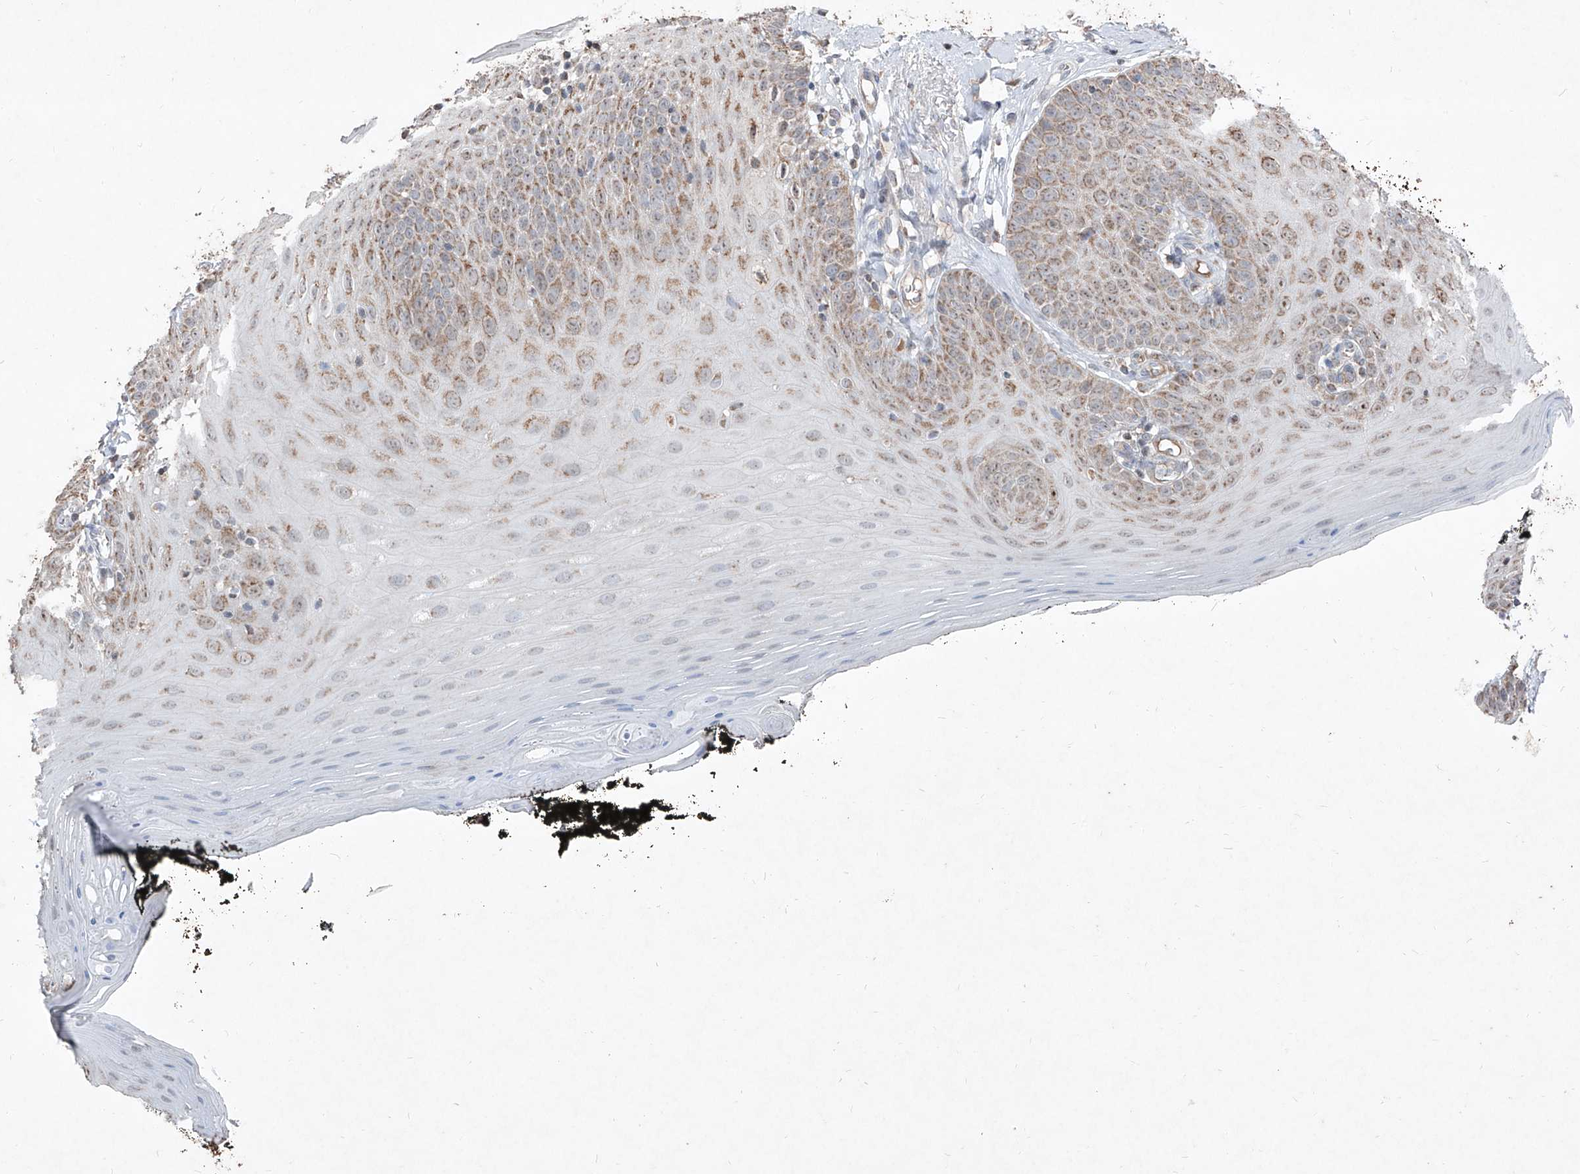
{"staining": {"intensity": "moderate", "quantity": ">75%", "location": "cytoplasmic/membranous"}, "tissue": "oral mucosa", "cell_type": "Squamous epithelial cells", "image_type": "normal", "snomed": [{"axis": "morphology", "description": "Normal tissue, NOS"}, {"axis": "topography", "description": "Oral tissue"}], "caption": "Protein positivity by IHC exhibits moderate cytoplasmic/membranous positivity in about >75% of squamous epithelial cells in normal oral mucosa. Nuclei are stained in blue.", "gene": "NDUFB3", "patient": {"sex": "male", "age": 74}}